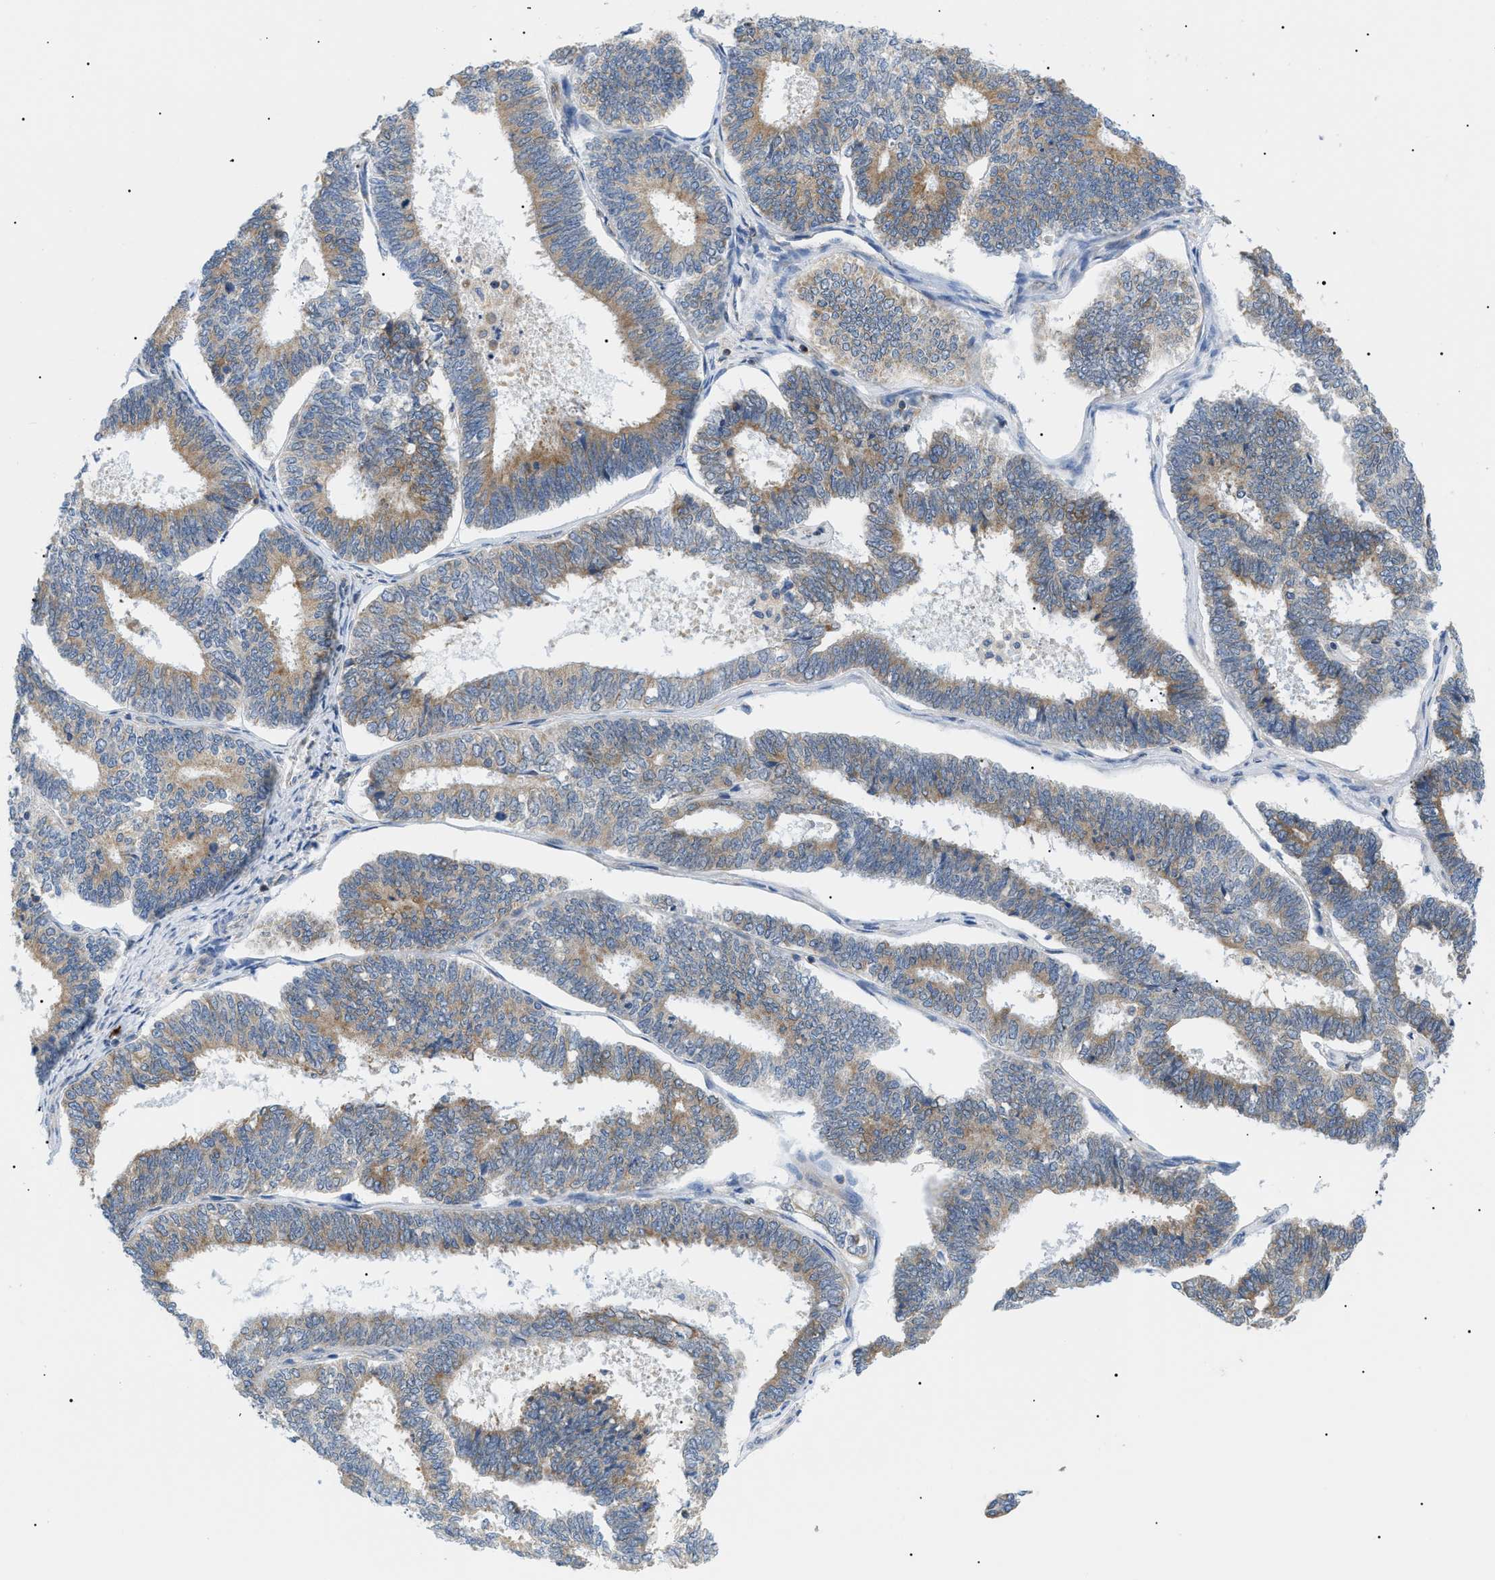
{"staining": {"intensity": "moderate", "quantity": ">75%", "location": "cytoplasmic/membranous"}, "tissue": "endometrial cancer", "cell_type": "Tumor cells", "image_type": "cancer", "snomed": [{"axis": "morphology", "description": "Adenocarcinoma, NOS"}, {"axis": "topography", "description": "Endometrium"}], "caption": "Human endometrial adenocarcinoma stained with a protein marker exhibits moderate staining in tumor cells.", "gene": "DERL1", "patient": {"sex": "female", "age": 70}}